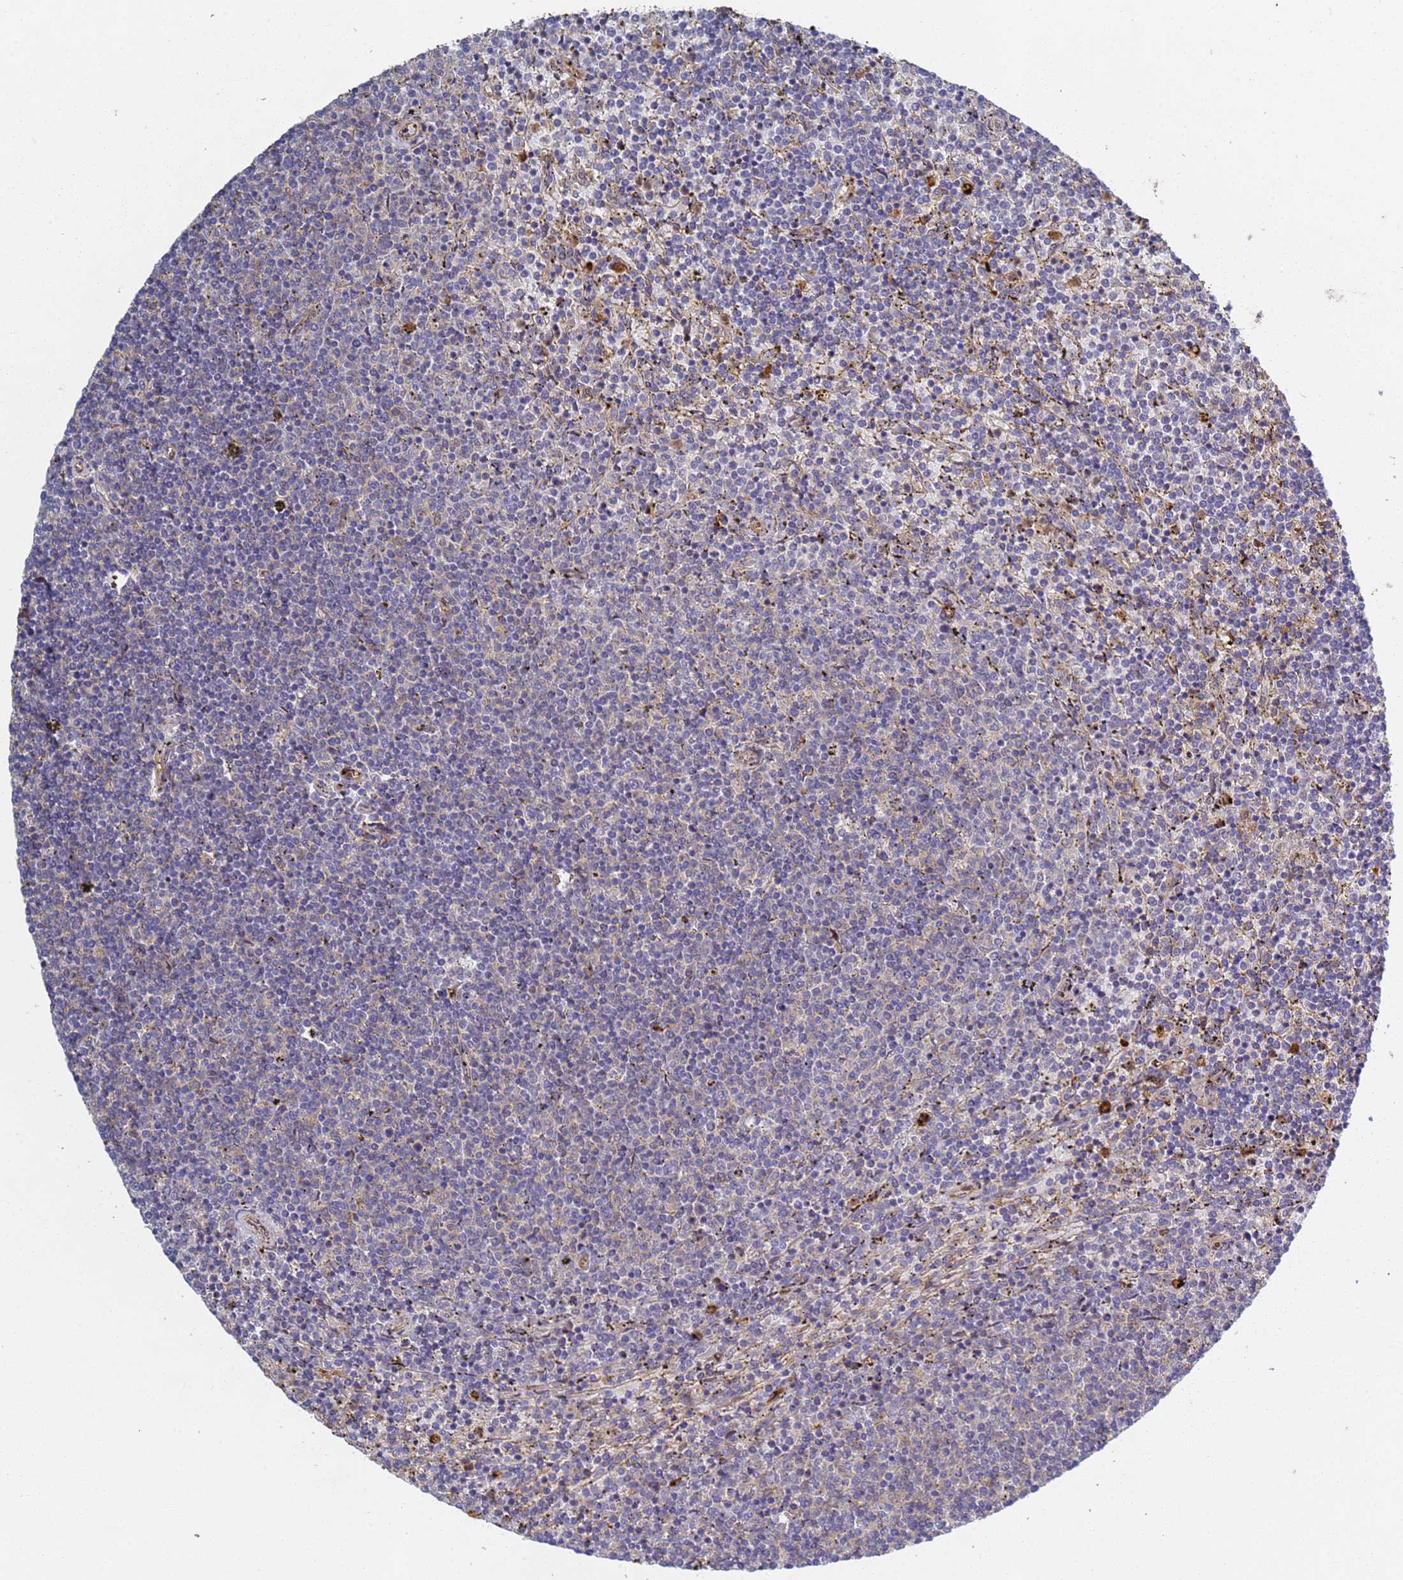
{"staining": {"intensity": "negative", "quantity": "none", "location": "none"}, "tissue": "lymphoma", "cell_type": "Tumor cells", "image_type": "cancer", "snomed": [{"axis": "morphology", "description": "Malignant lymphoma, non-Hodgkin's type, Low grade"}, {"axis": "topography", "description": "Spleen"}], "caption": "An immunohistochemistry (IHC) photomicrograph of lymphoma is shown. There is no staining in tumor cells of lymphoma.", "gene": "C8orf34", "patient": {"sex": "female", "age": 50}}